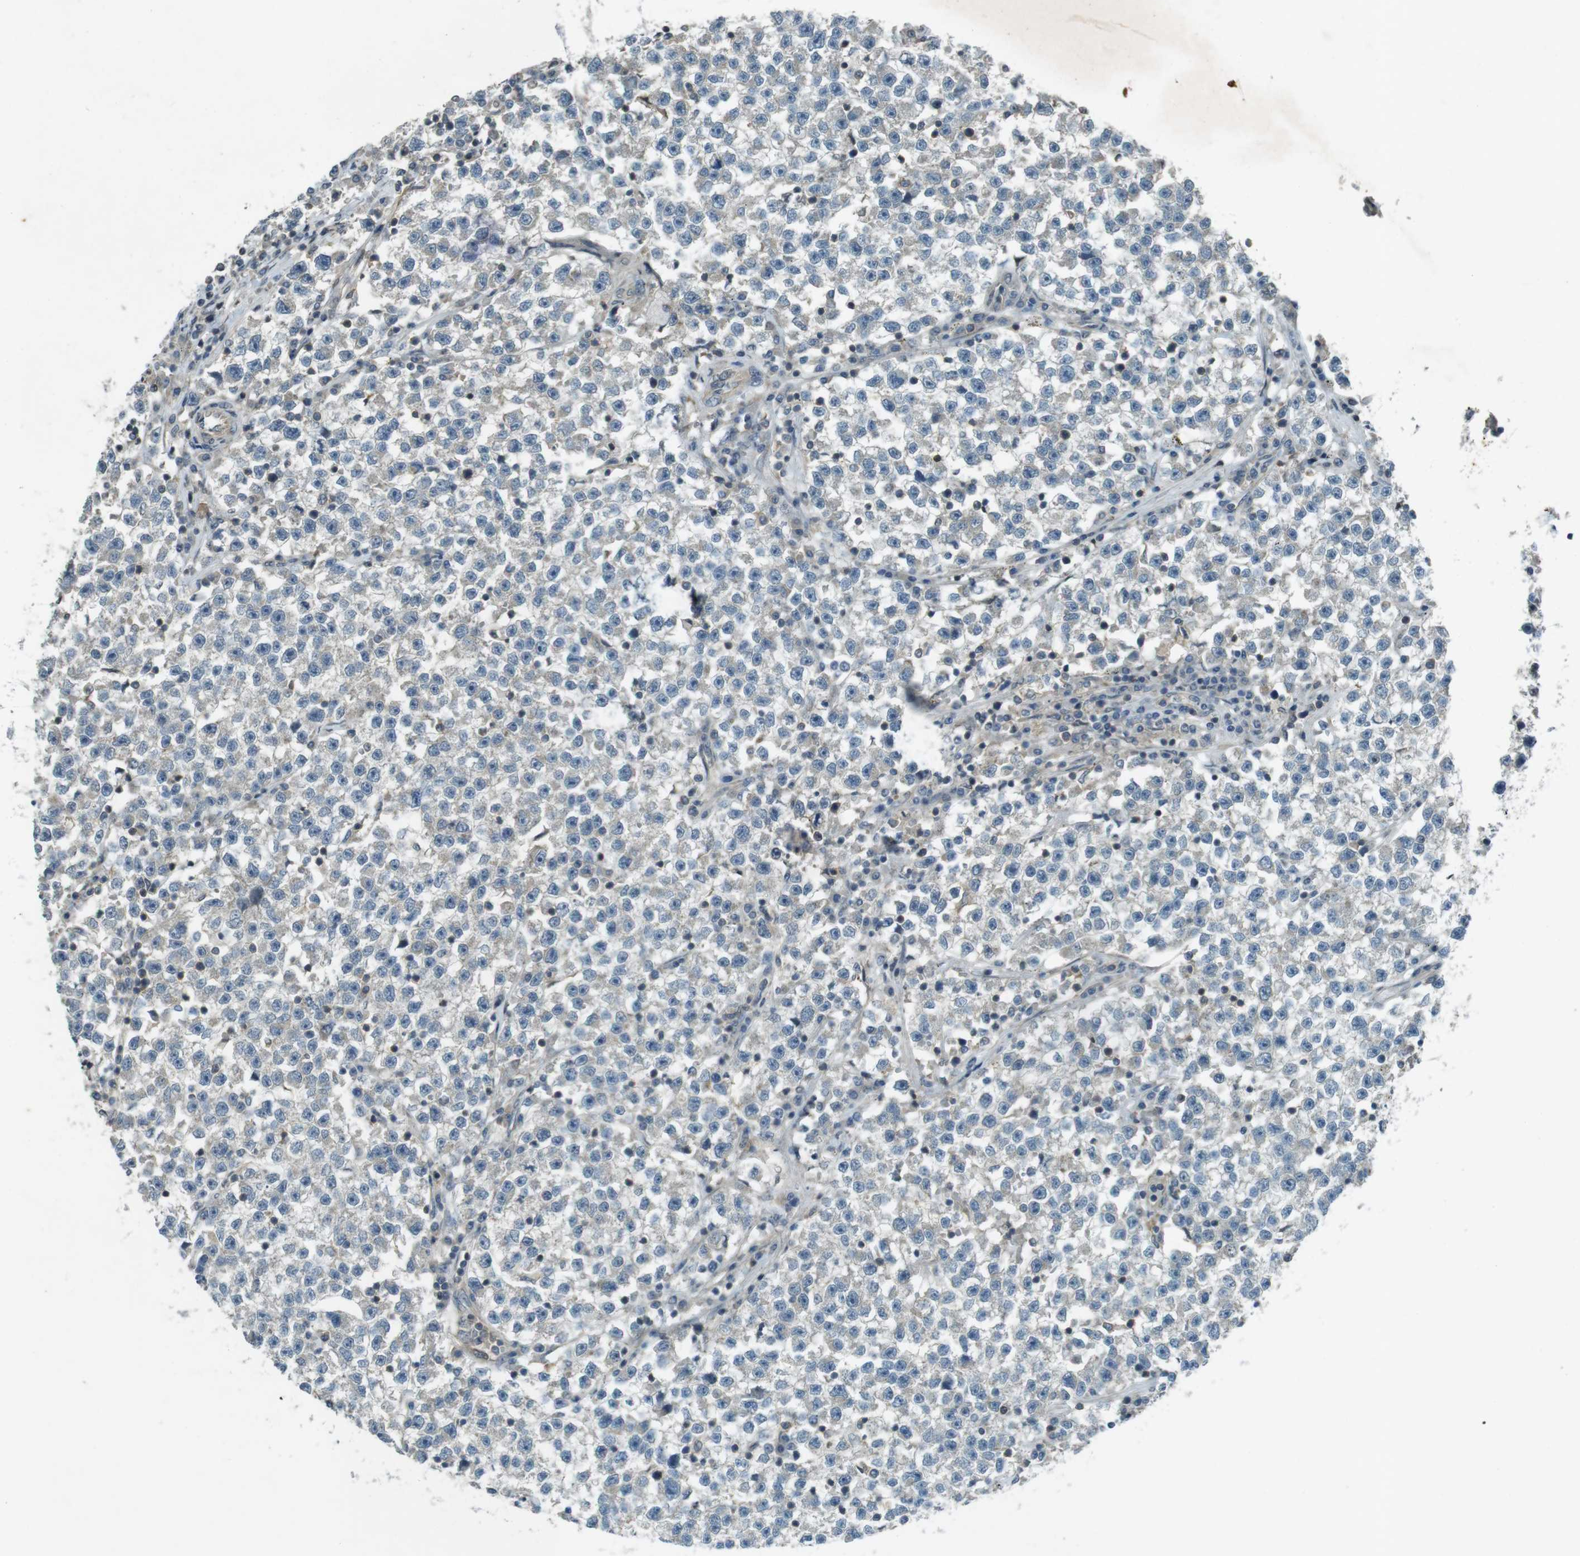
{"staining": {"intensity": "negative", "quantity": "none", "location": "none"}, "tissue": "testis cancer", "cell_type": "Tumor cells", "image_type": "cancer", "snomed": [{"axis": "morphology", "description": "Seminoma, NOS"}, {"axis": "topography", "description": "Testis"}], "caption": "High magnification brightfield microscopy of seminoma (testis) stained with DAB (brown) and counterstained with hematoxylin (blue): tumor cells show no significant expression.", "gene": "ZYX", "patient": {"sex": "male", "age": 22}}